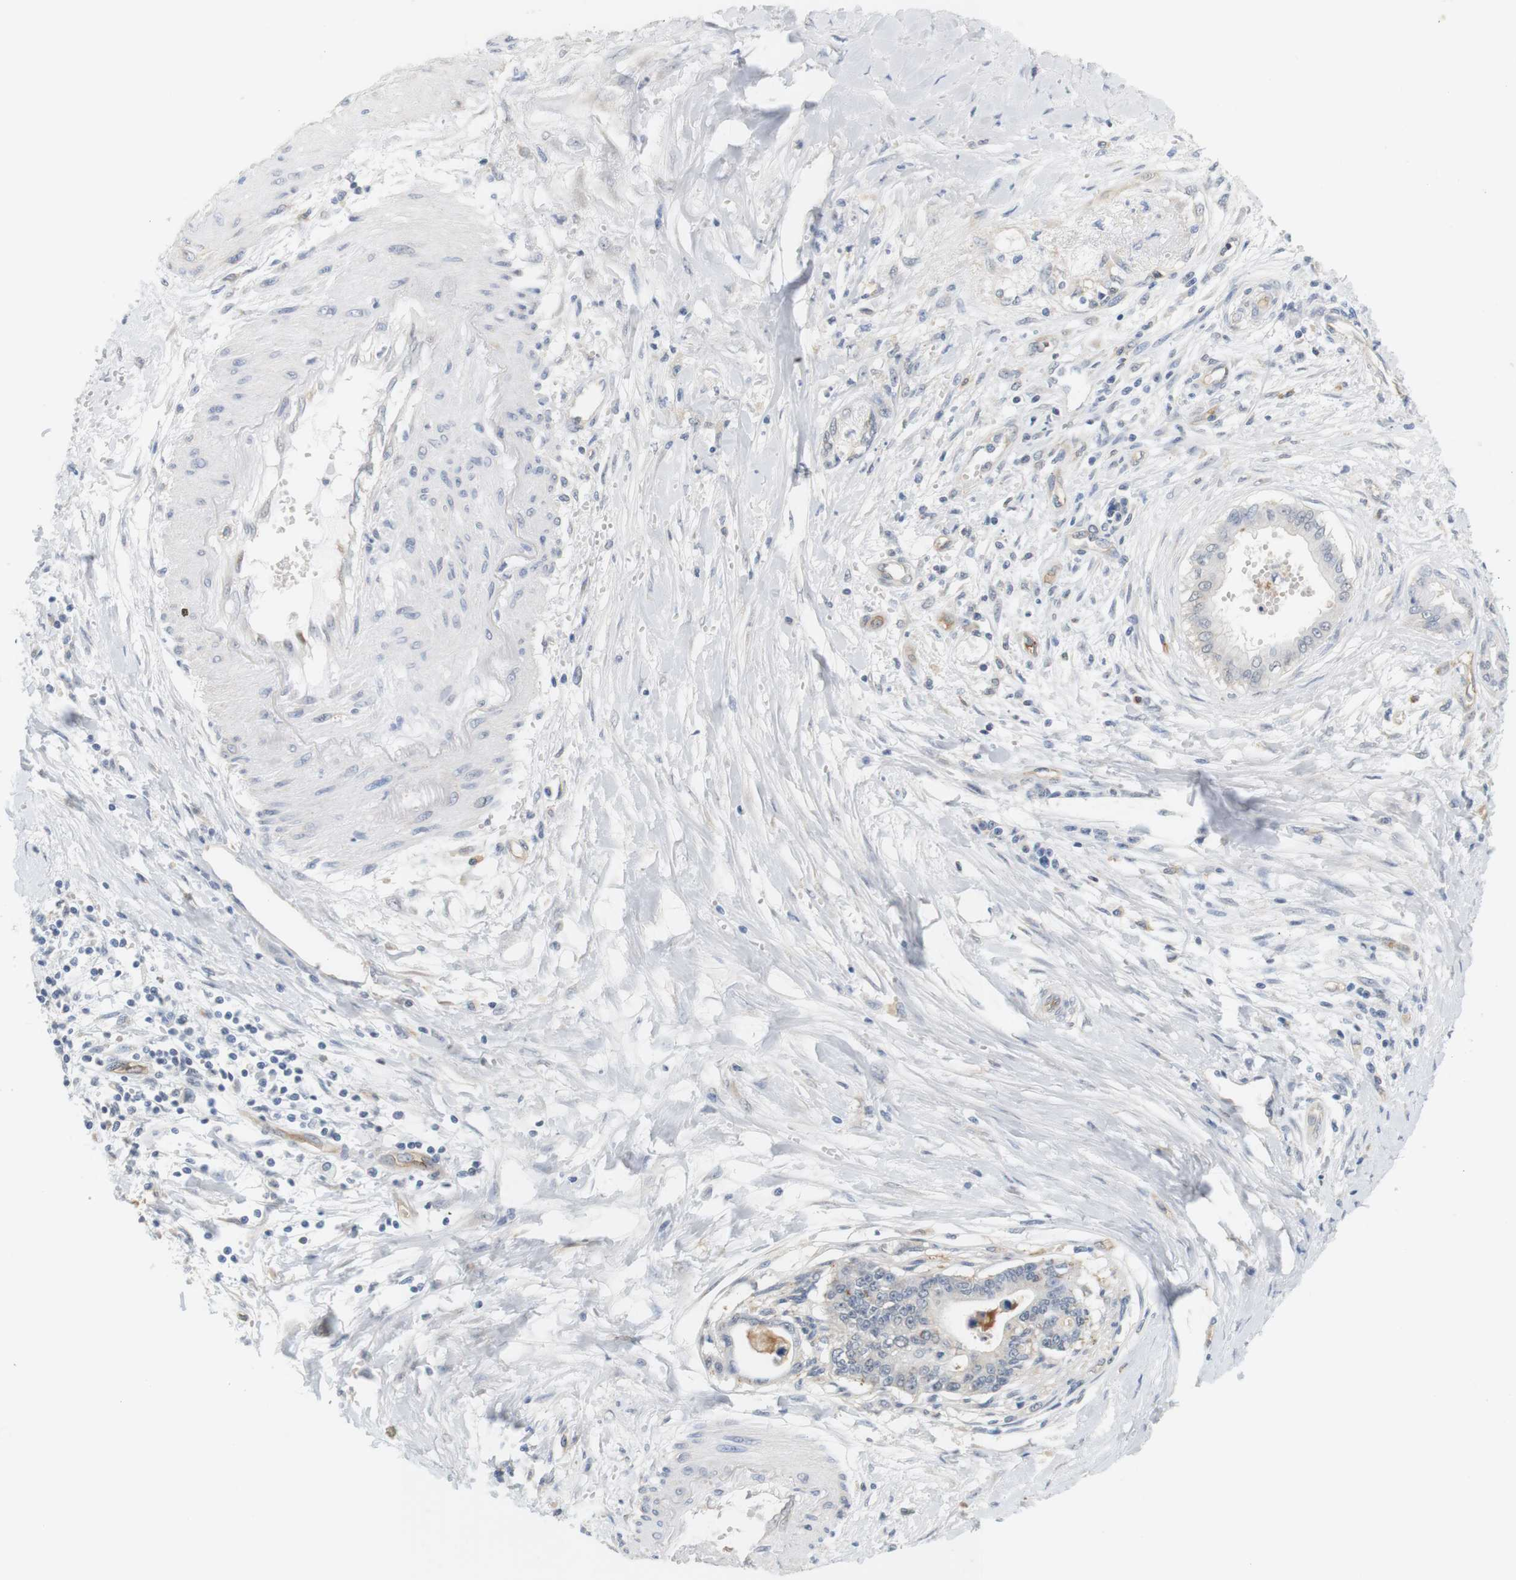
{"staining": {"intensity": "negative", "quantity": "none", "location": "none"}, "tissue": "pancreatic cancer", "cell_type": "Tumor cells", "image_type": "cancer", "snomed": [{"axis": "morphology", "description": "Adenocarcinoma, NOS"}, {"axis": "topography", "description": "Pancreas"}], "caption": "Tumor cells are negative for protein expression in human pancreatic cancer (adenocarcinoma).", "gene": "OSR1", "patient": {"sex": "male", "age": 56}}